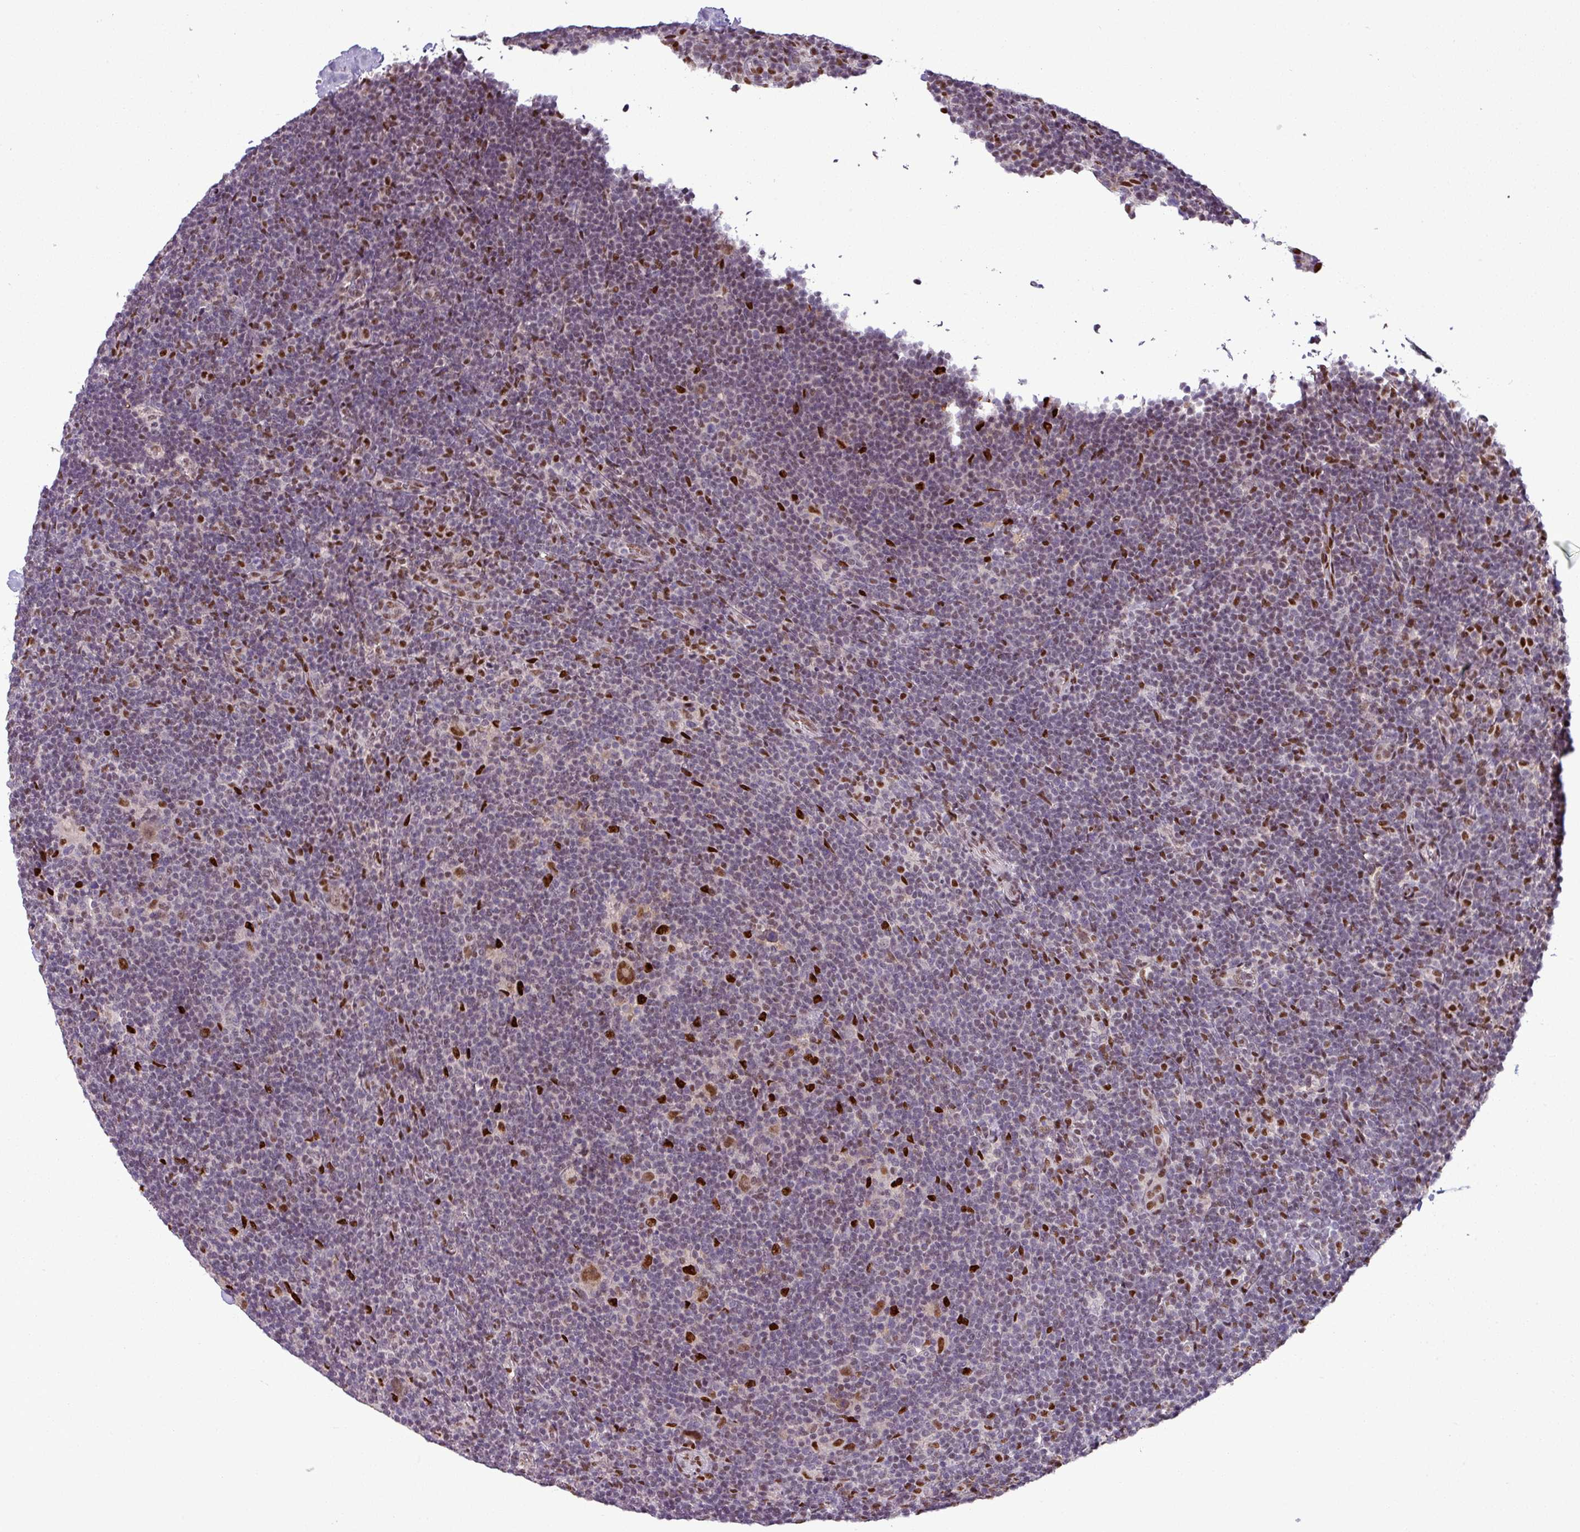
{"staining": {"intensity": "moderate", "quantity": "<25%", "location": "nuclear"}, "tissue": "lymphoma", "cell_type": "Tumor cells", "image_type": "cancer", "snomed": [{"axis": "morphology", "description": "Hodgkin's disease, NOS"}, {"axis": "topography", "description": "Lymph node"}], "caption": "Moderate nuclear protein positivity is identified in about <25% of tumor cells in Hodgkin's disease.", "gene": "IRF2BPL", "patient": {"sex": "female", "age": 57}}